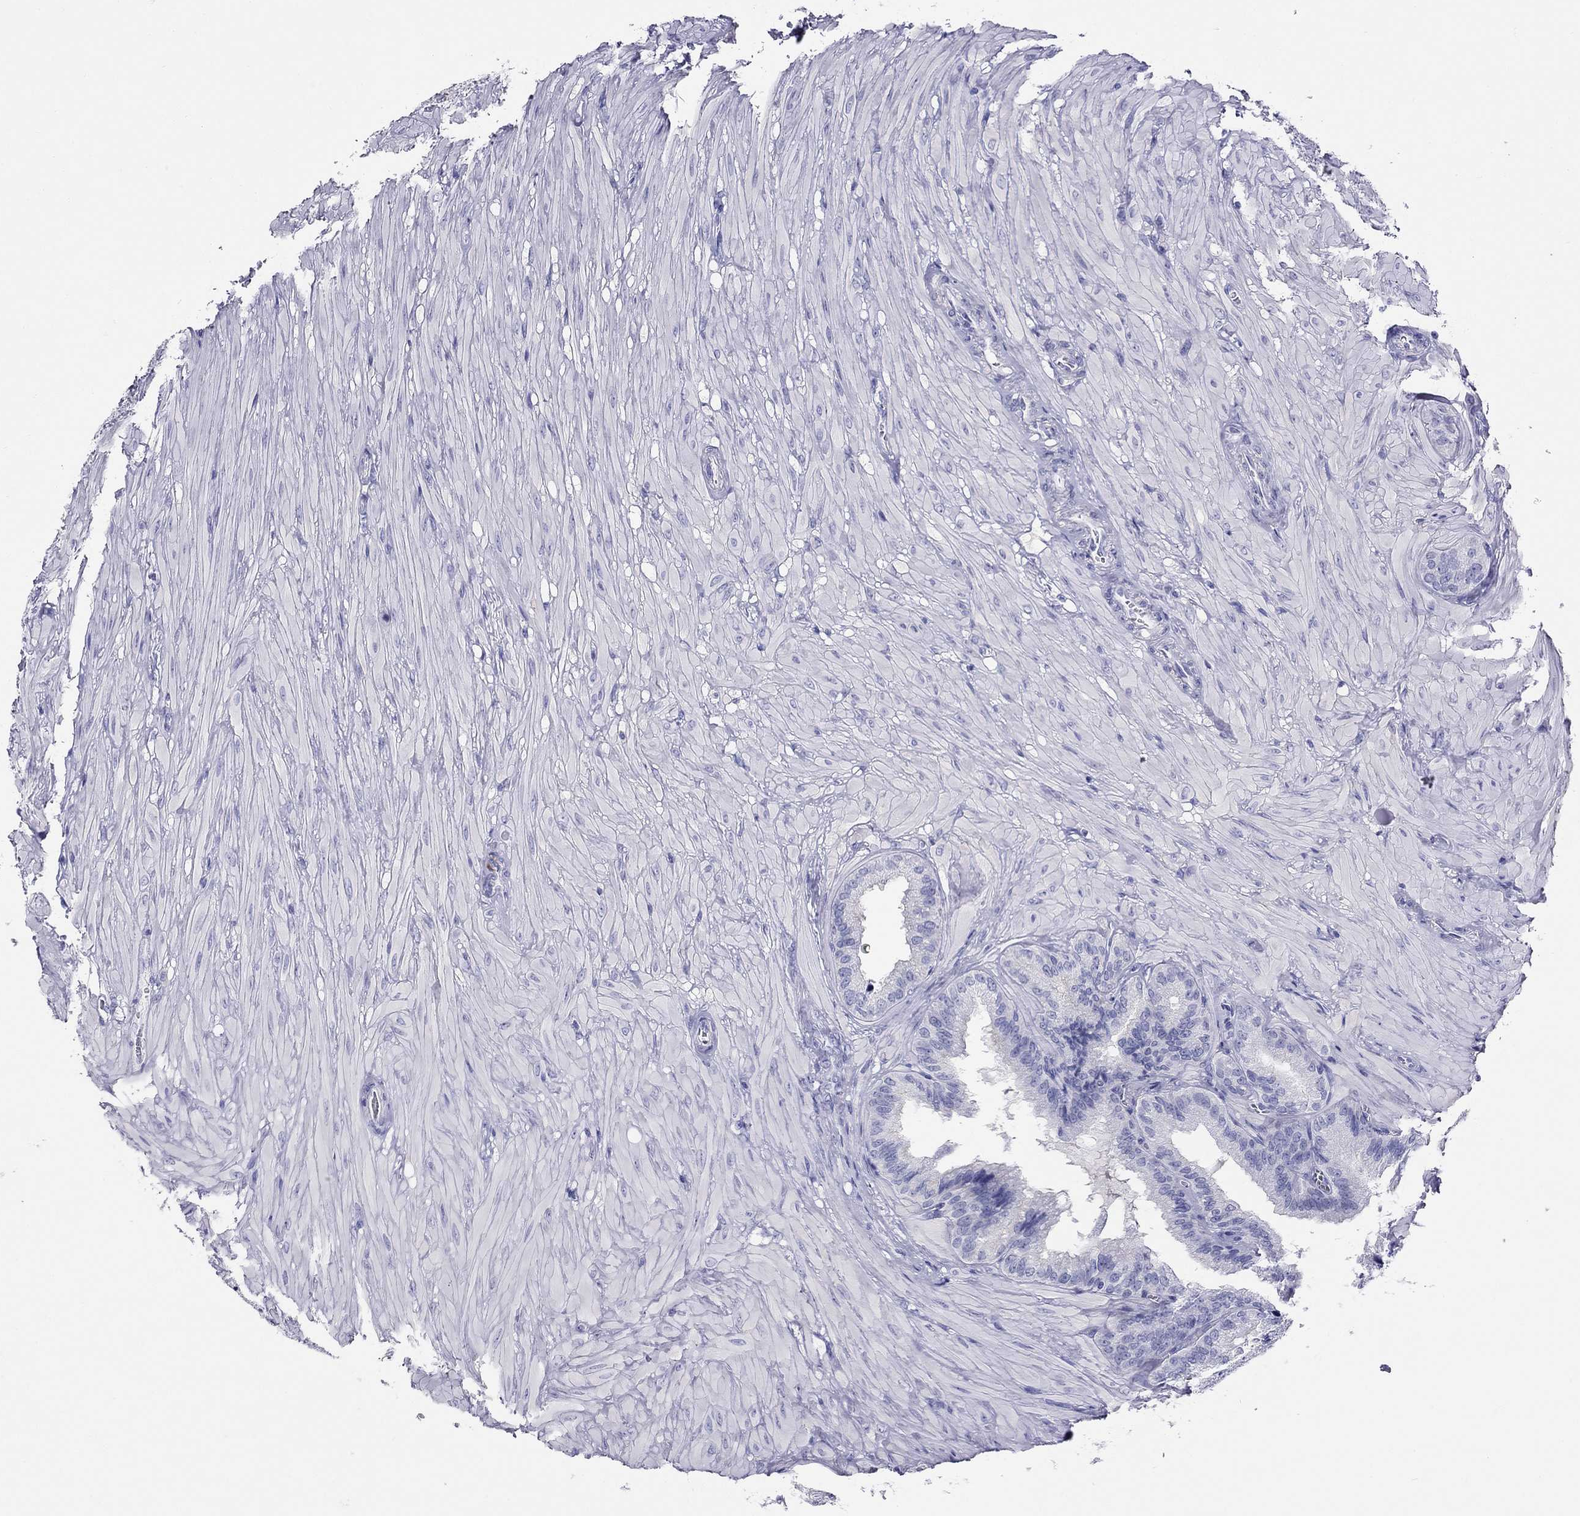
{"staining": {"intensity": "negative", "quantity": "none", "location": "none"}, "tissue": "seminal vesicle", "cell_type": "Glandular cells", "image_type": "normal", "snomed": [{"axis": "morphology", "description": "Normal tissue, NOS"}, {"axis": "topography", "description": "Seminal veicle"}], "caption": "The immunohistochemistry micrograph has no significant positivity in glandular cells of seminal vesicle.", "gene": "PPP1R36", "patient": {"sex": "male", "age": 37}}